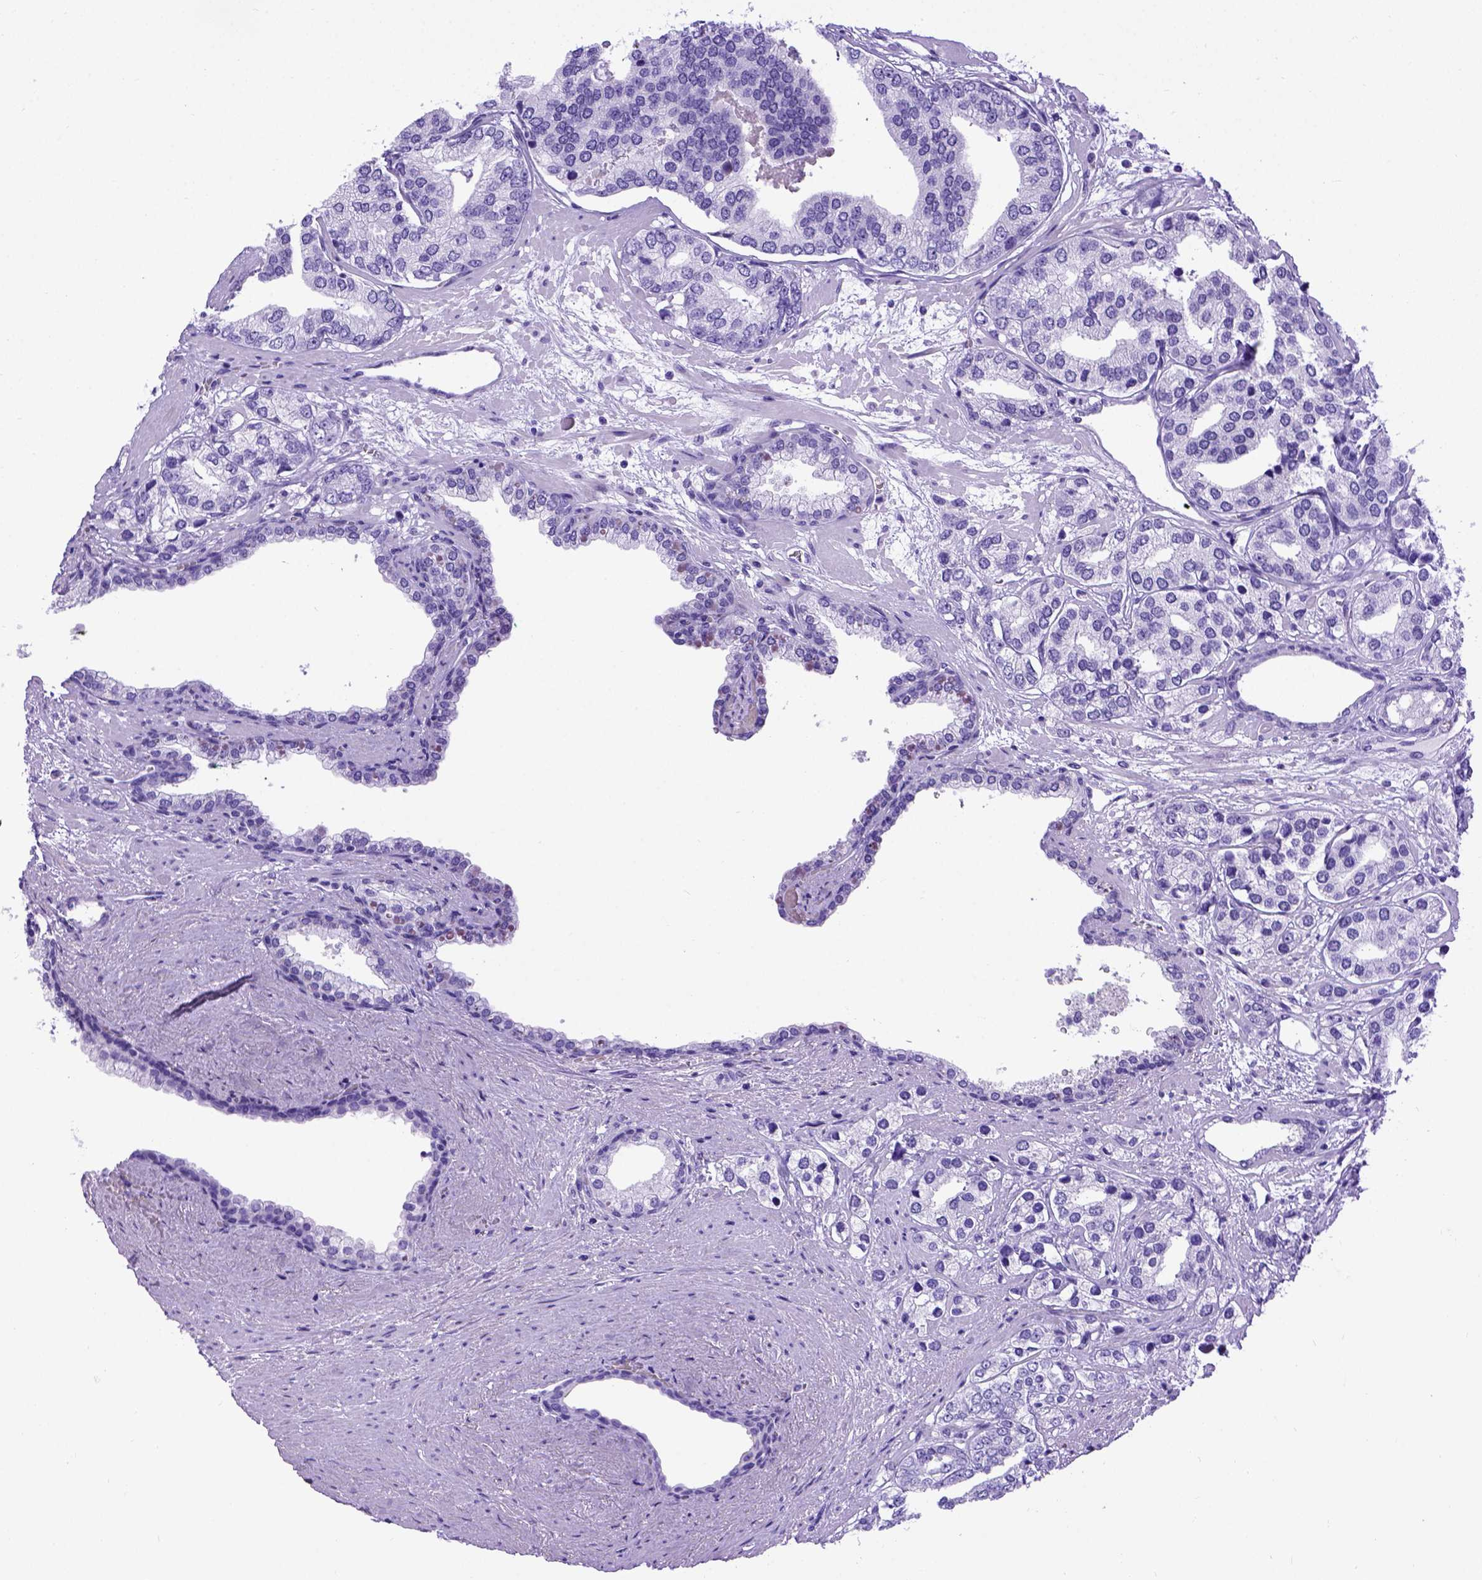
{"staining": {"intensity": "negative", "quantity": "none", "location": "none"}, "tissue": "prostate cancer", "cell_type": "Tumor cells", "image_type": "cancer", "snomed": [{"axis": "morphology", "description": "Adenocarcinoma, High grade"}, {"axis": "topography", "description": "Prostate"}], "caption": "Tumor cells show no significant staining in adenocarcinoma (high-grade) (prostate). (DAB (3,3'-diaminobenzidine) immunohistochemistry with hematoxylin counter stain).", "gene": "MEOX2", "patient": {"sex": "male", "age": 58}}